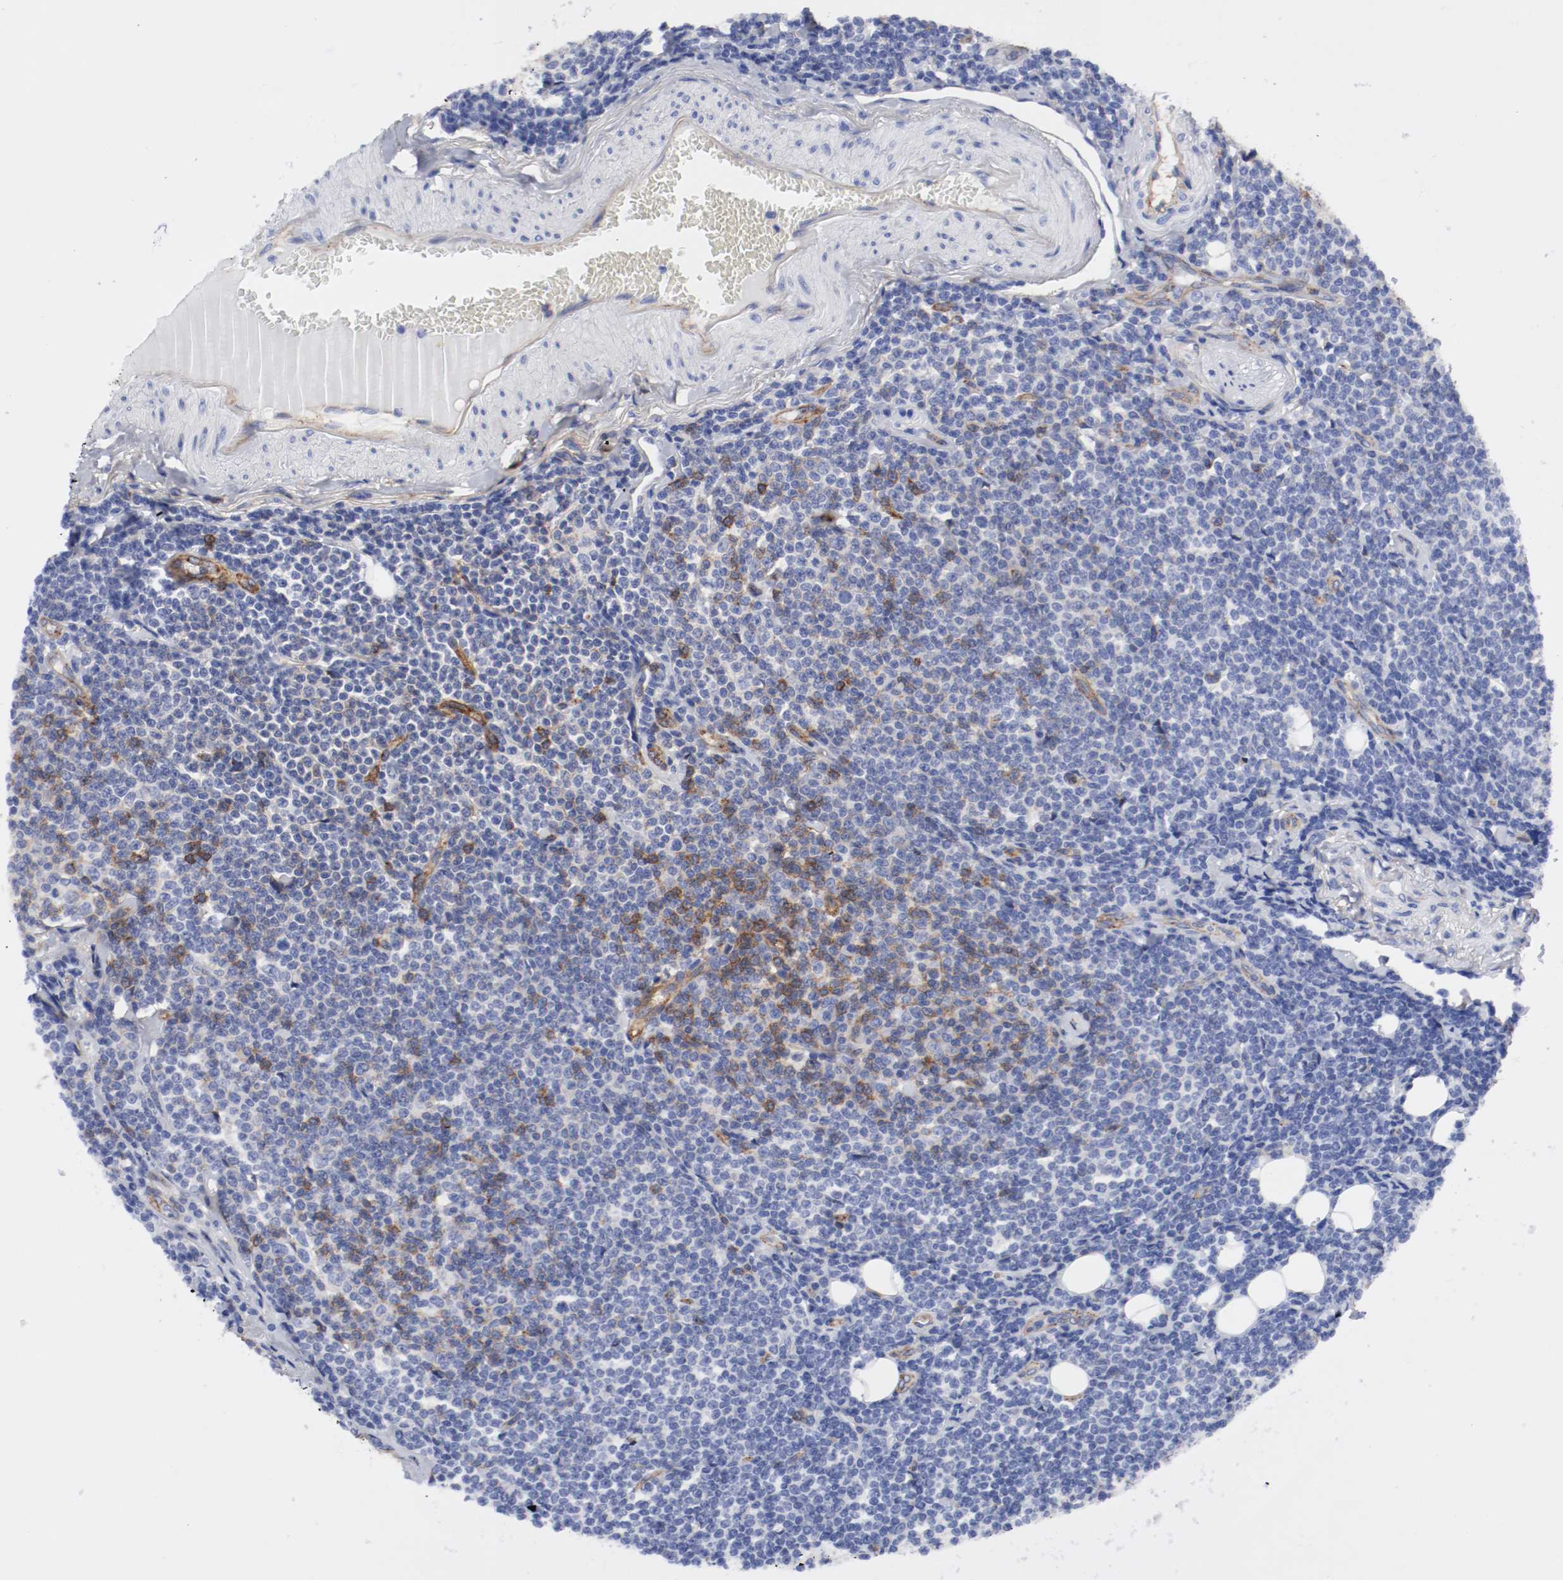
{"staining": {"intensity": "weak", "quantity": "<25%", "location": "cytoplasmic/membranous"}, "tissue": "lymphoma", "cell_type": "Tumor cells", "image_type": "cancer", "snomed": [{"axis": "morphology", "description": "Malignant lymphoma, non-Hodgkin's type, Low grade"}, {"axis": "topography", "description": "Soft tissue"}], "caption": "Tumor cells show no significant protein expression in lymphoma.", "gene": "IFITM1", "patient": {"sex": "male", "age": 92}}